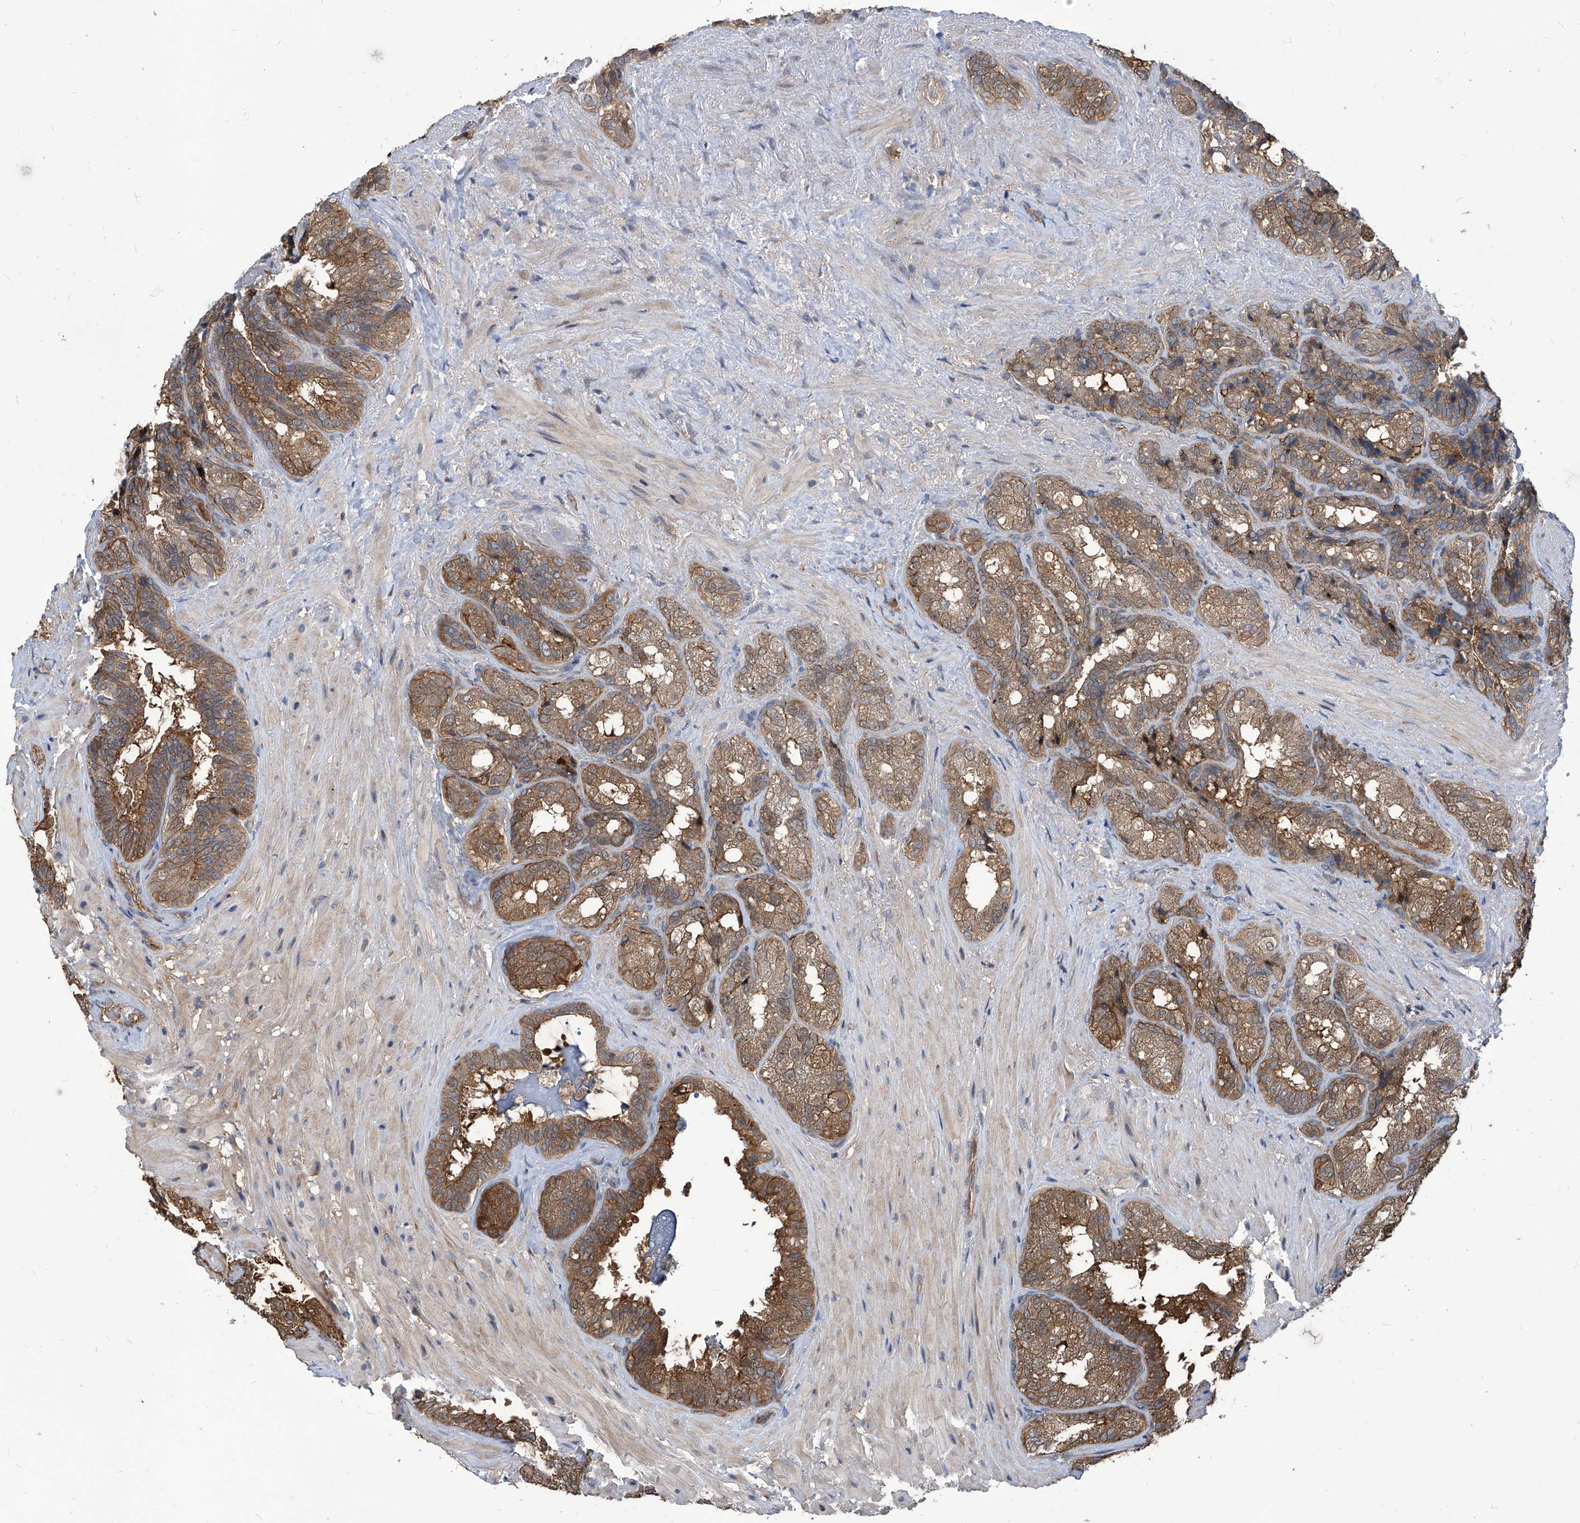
{"staining": {"intensity": "moderate", "quantity": ">75%", "location": "cytoplasmic/membranous"}, "tissue": "seminal vesicle", "cell_type": "Glandular cells", "image_type": "normal", "snomed": [{"axis": "morphology", "description": "Normal tissue, NOS"}, {"axis": "topography", "description": "Seminal veicle"}, {"axis": "topography", "description": "Peripheral nerve tissue"}], "caption": "High-power microscopy captured an IHC photomicrograph of unremarkable seminal vesicle, revealing moderate cytoplasmic/membranous positivity in approximately >75% of glandular cells.", "gene": "PSMB1", "patient": {"sex": "male", "age": 63}}